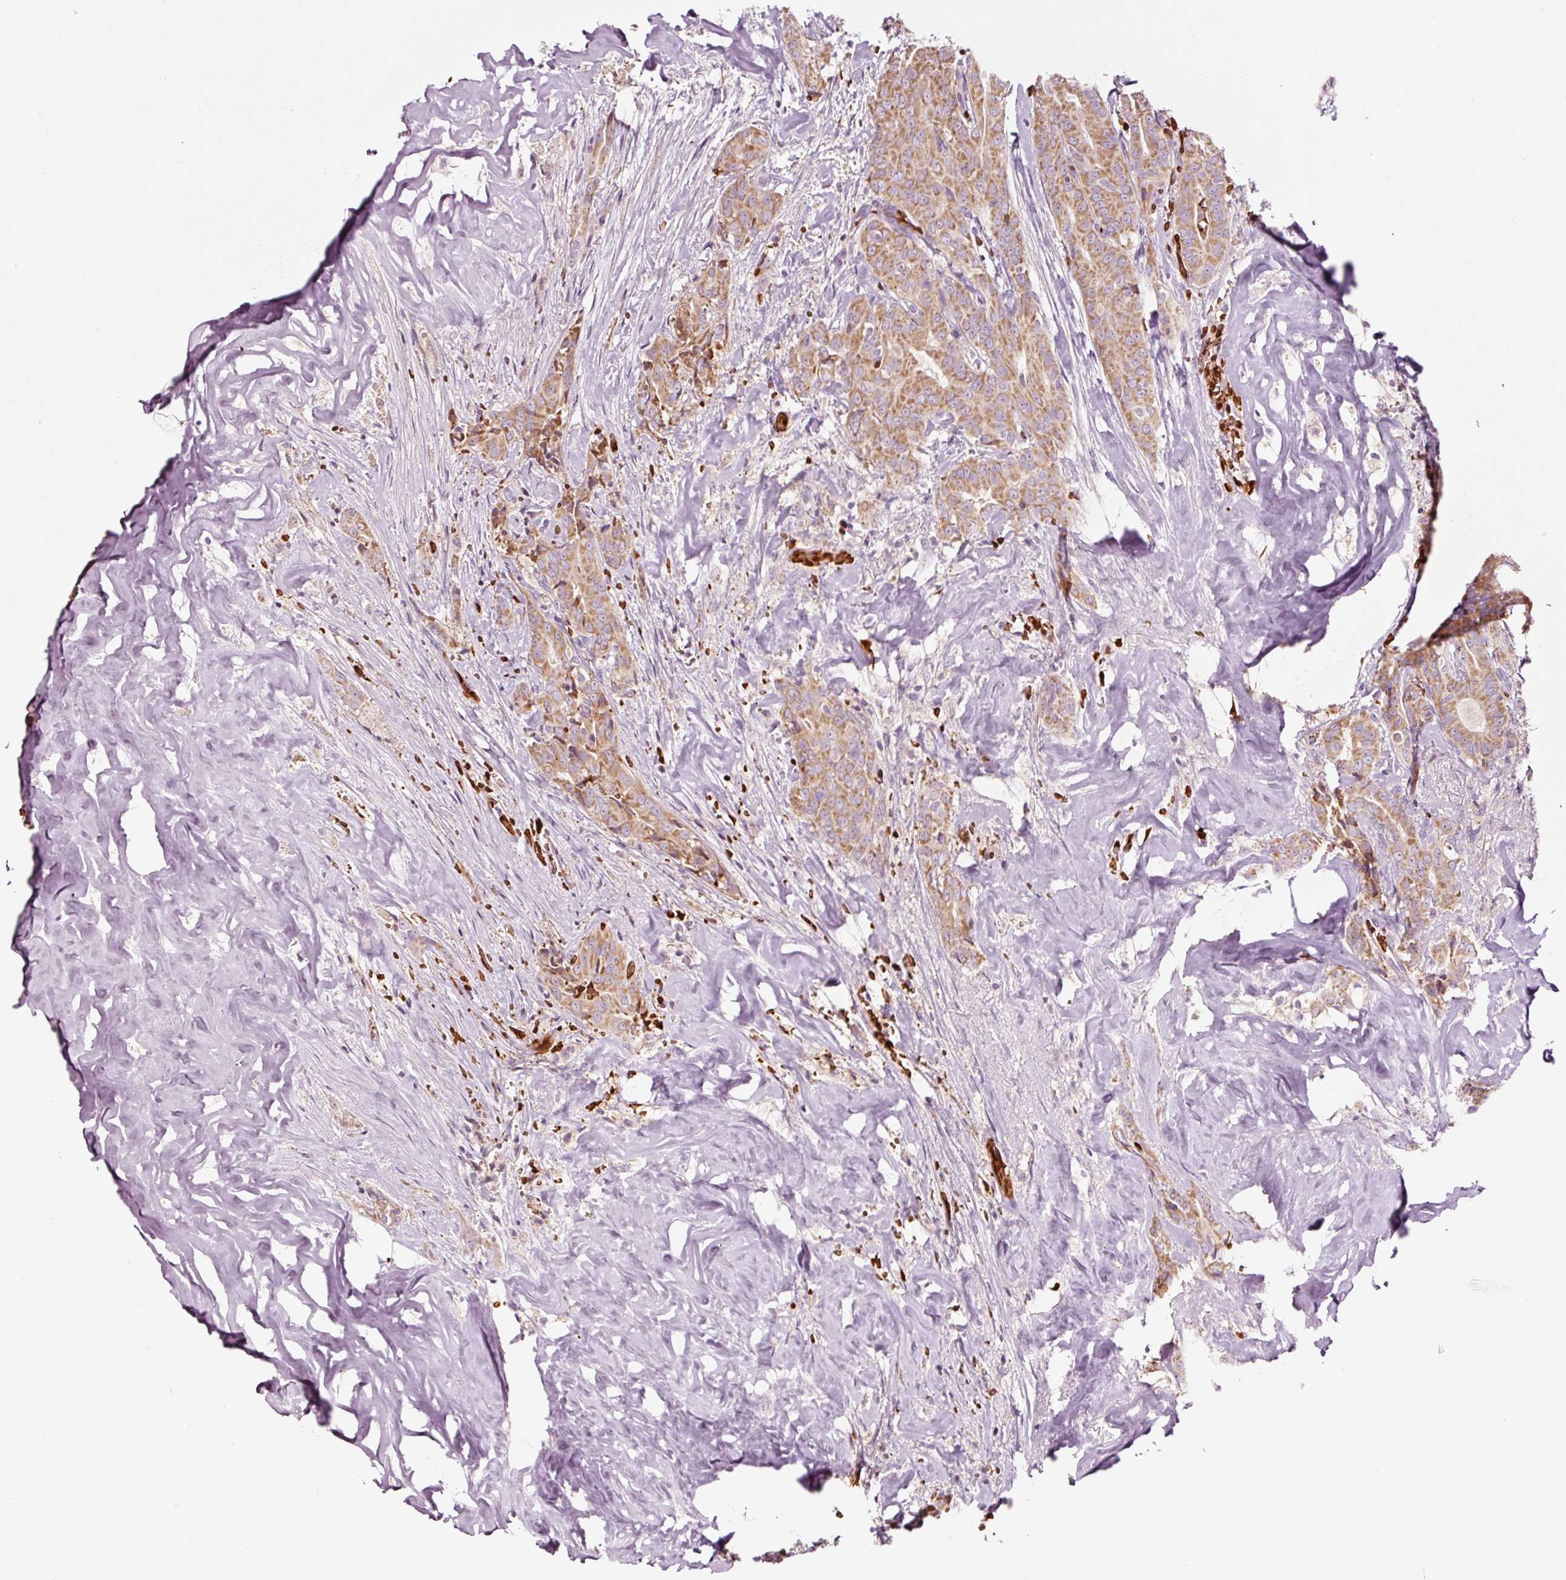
{"staining": {"intensity": "moderate", "quantity": ">75%", "location": "cytoplasmic/membranous"}, "tissue": "thyroid cancer", "cell_type": "Tumor cells", "image_type": "cancer", "snomed": [{"axis": "morphology", "description": "Papillary adenocarcinoma, NOS"}, {"axis": "topography", "description": "Thyroid gland"}], "caption": "This image demonstrates IHC staining of human thyroid cancer (papillary adenocarcinoma), with medium moderate cytoplasmic/membranous staining in about >75% of tumor cells.", "gene": "LDHAL6B", "patient": {"sex": "male", "age": 61}}